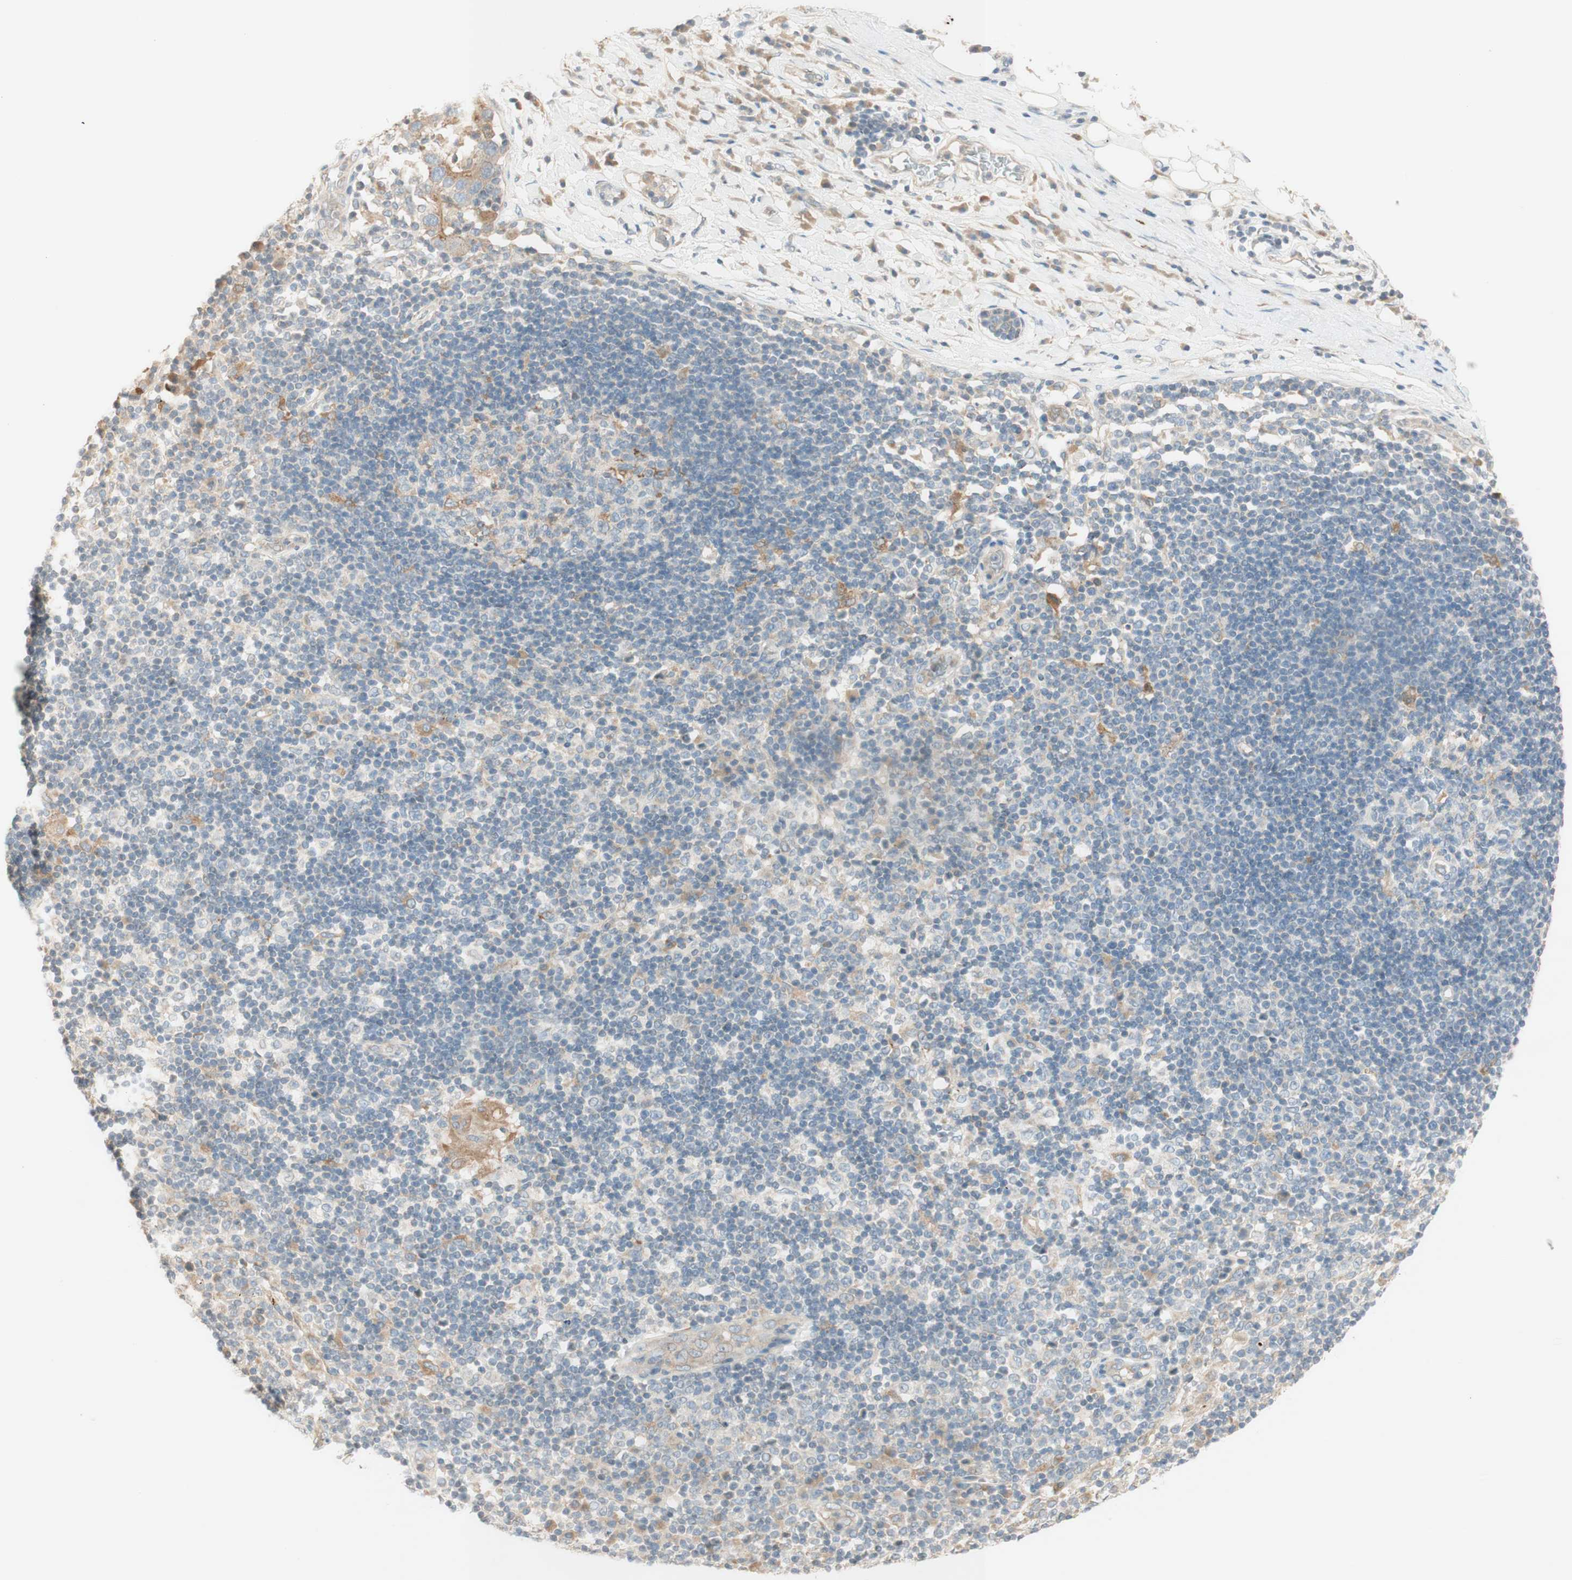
{"staining": {"intensity": "negative", "quantity": "none", "location": "none"}, "tissue": "adipose tissue", "cell_type": "Adipocytes", "image_type": "normal", "snomed": [{"axis": "morphology", "description": "Normal tissue, NOS"}, {"axis": "morphology", "description": "Adenocarcinoma, NOS"}, {"axis": "topography", "description": "Esophagus"}], "caption": "High power microscopy micrograph of an immunohistochemistry micrograph of benign adipose tissue, revealing no significant staining in adipocytes.", "gene": "CLCN2", "patient": {"sex": "male", "age": 62}}